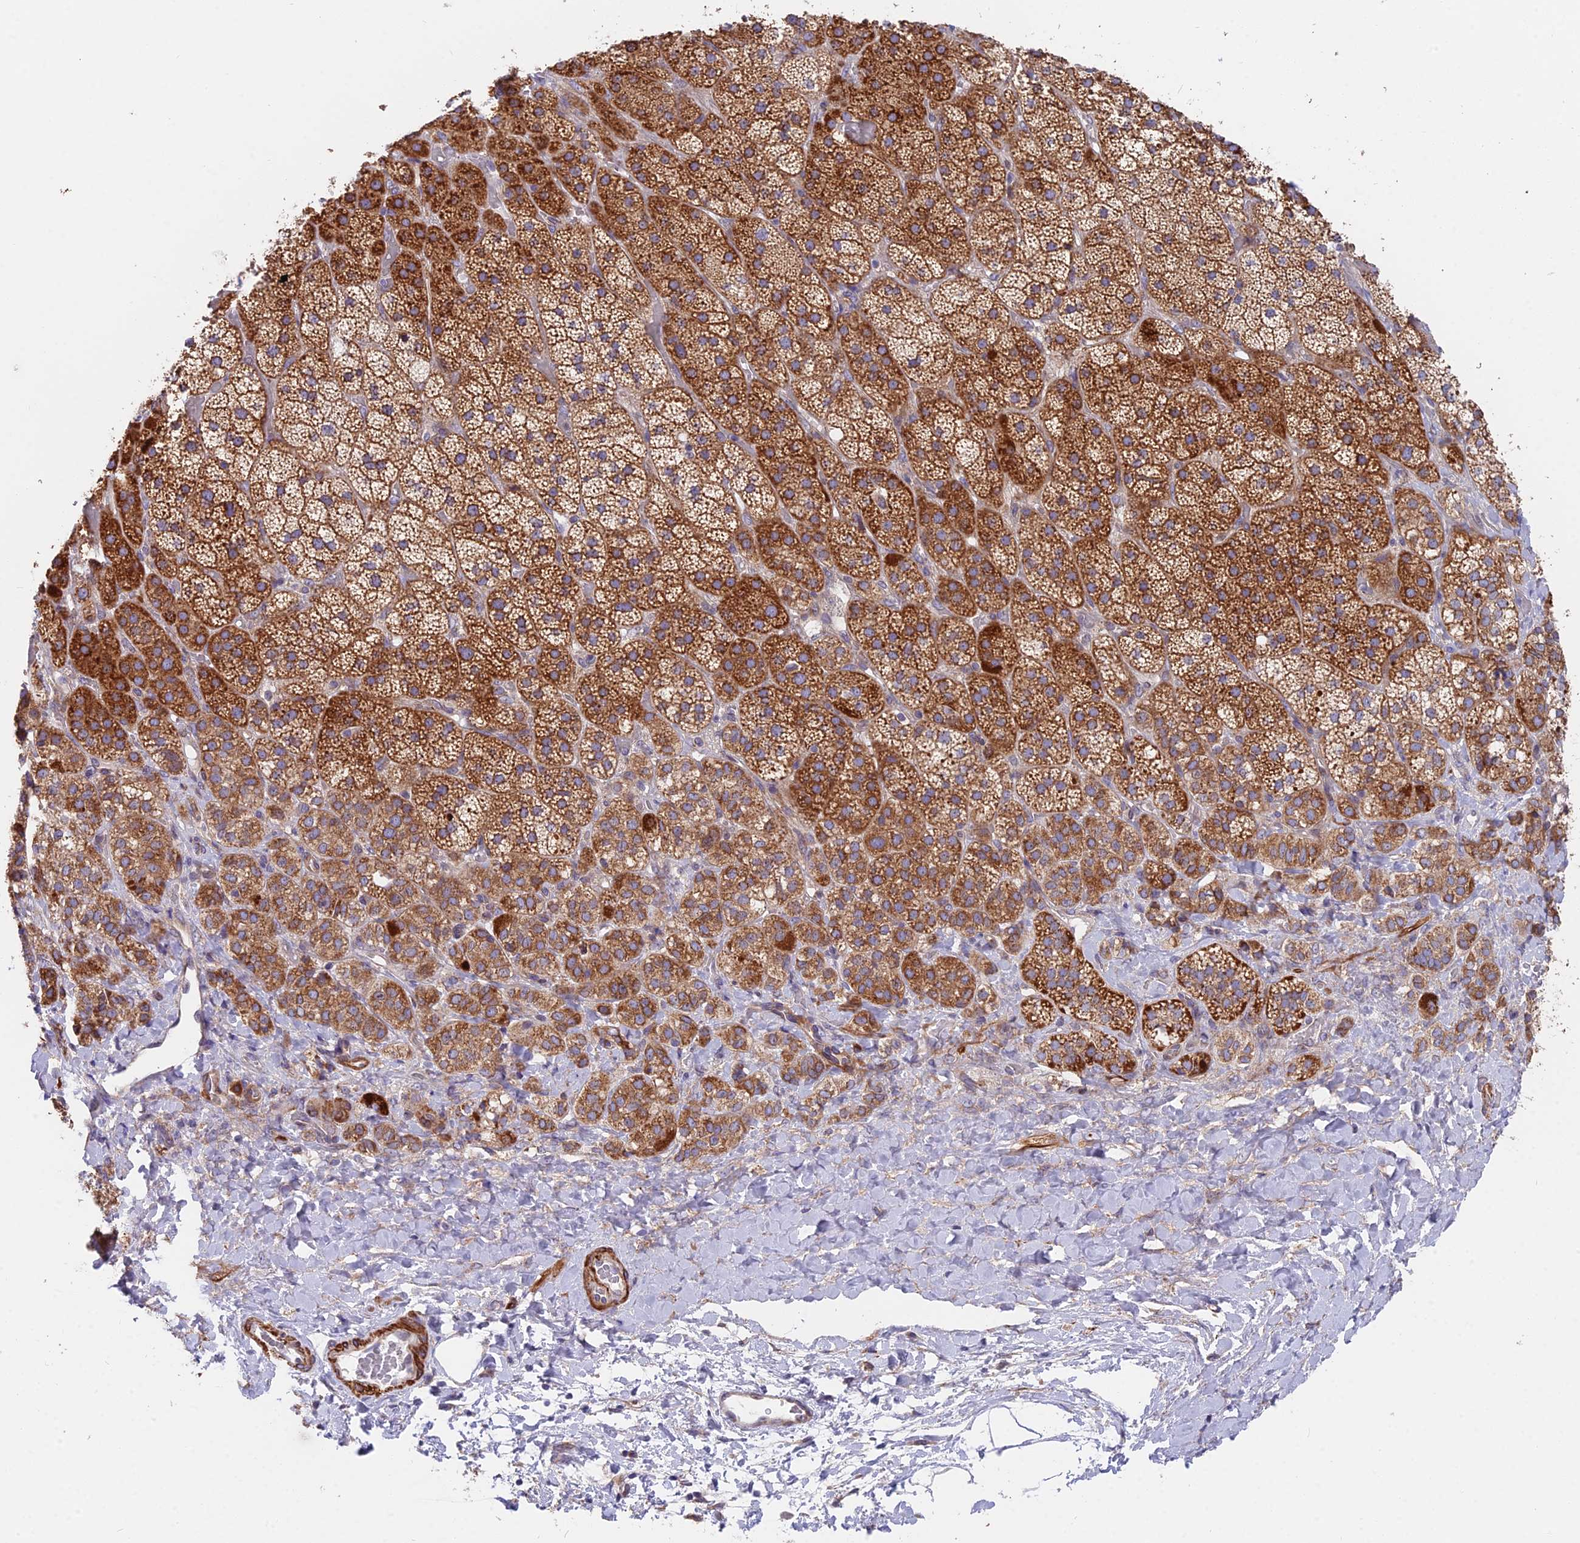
{"staining": {"intensity": "strong", "quantity": ">75%", "location": "cytoplasmic/membranous"}, "tissue": "adrenal gland", "cell_type": "Glandular cells", "image_type": "normal", "snomed": [{"axis": "morphology", "description": "Normal tissue, NOS"}, {"axis": "topography", "description": "Adrenal gland"}], "caption": "The photomicrograph demonstrates staining of benign adrenal gland, revealing strong cytoplasmic/membranous protein positivity (brown color) within glandular cells.", "gene": "TBC1D20", "patient": {"sex": "male", "age": 57}}